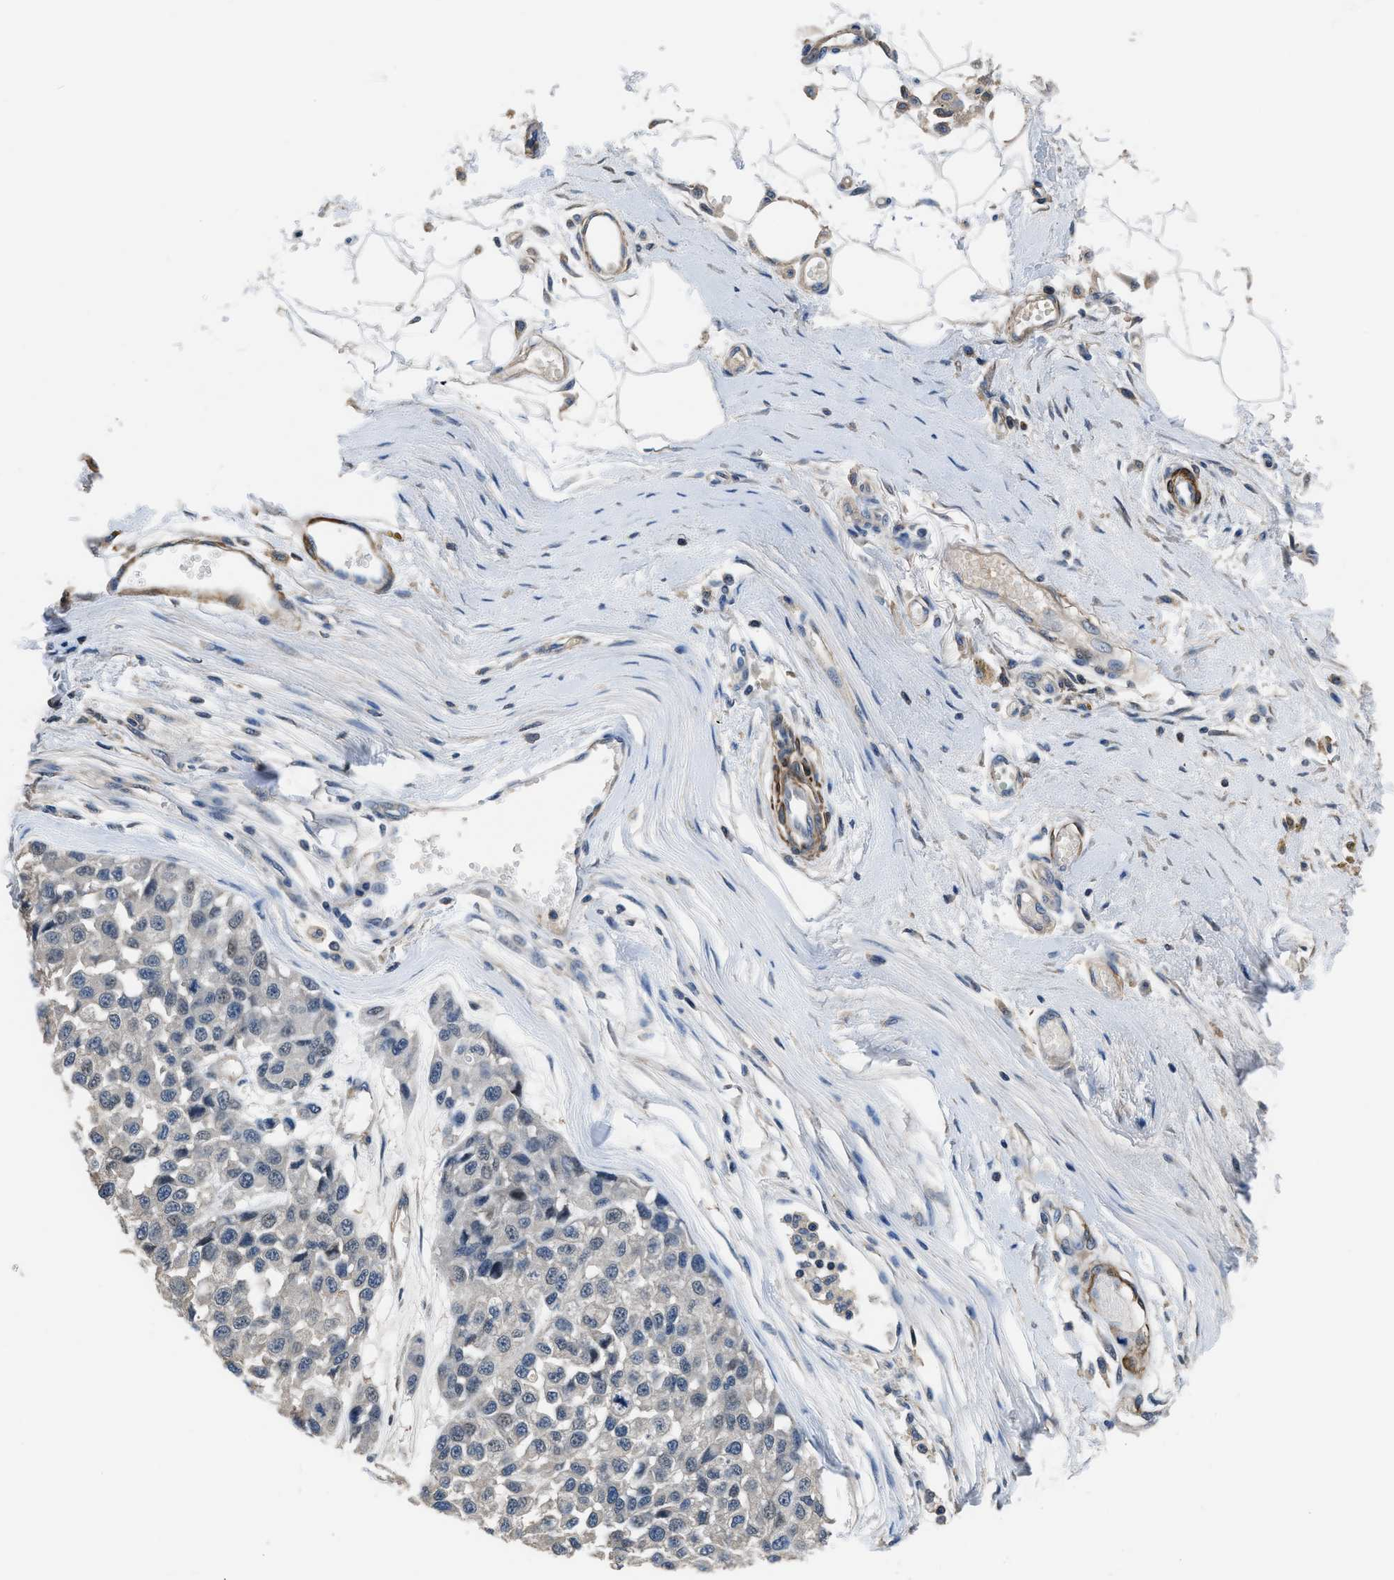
{"staining": {"intensity": "weak", "quantity": "<25%", "location": "nuclear"}, "tissue": "melanoma", "cell_type": "Tumor cells", "image_type": "cancer", "snomed": [{"axis": "morphology", "description": "Malignant melanoma, NOS"}, {"axis": "topography", "description": "Skin"}], "caption": "Photomicrograph shows no protein expression in tumor cells of malignant melanoma tissue.", "gene": "LANCL2", "patient": {"sex": "male", "age": 62}}